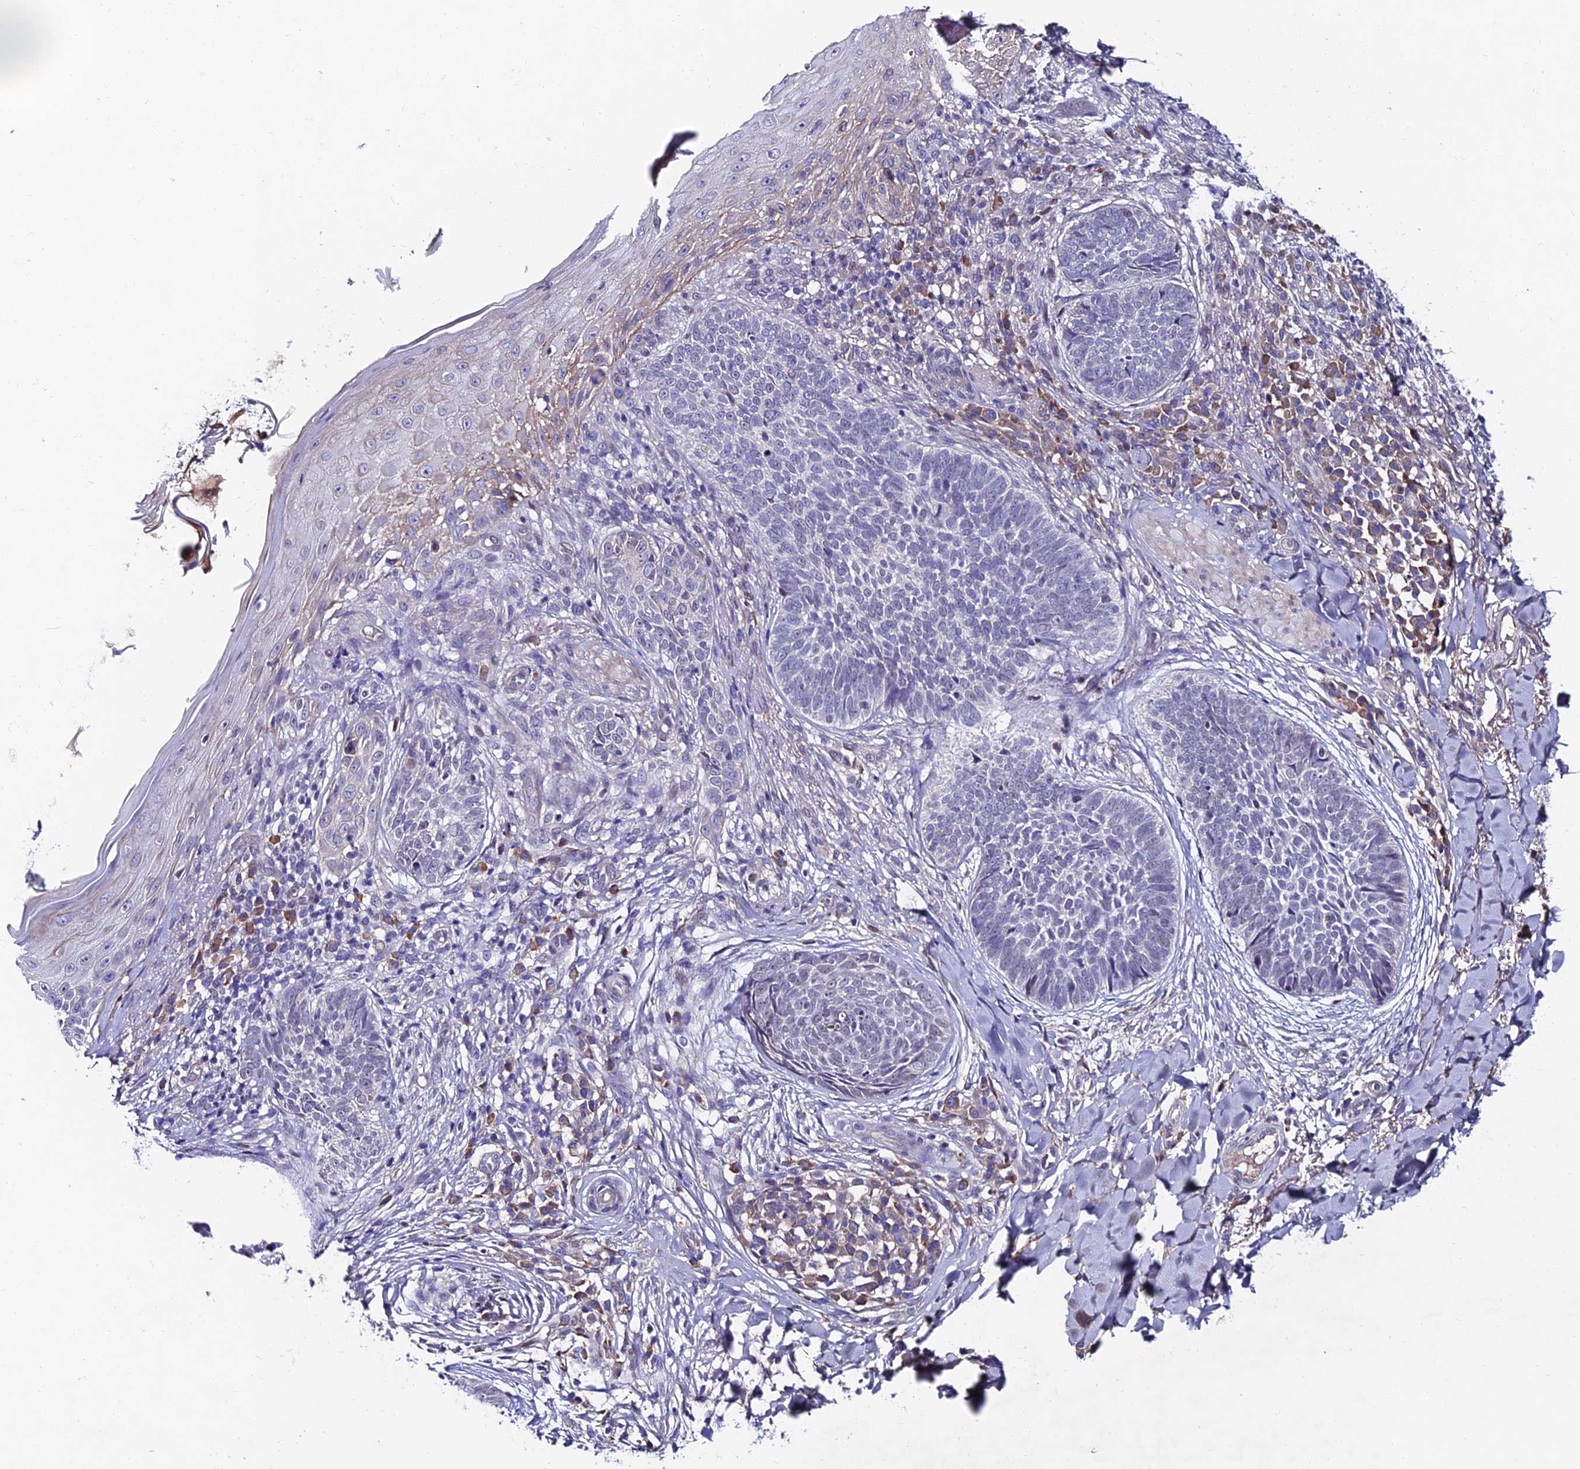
{"staining": {"intensity": "negative", "quantity": "none", "location": "none"}, "tissue": "skin cancer", "cell_type": "Tumor cells", "image_type": "cancer", "snomed": [{"axis": "morphology", "description": "Basal cell carcinoma"}, {"axis": "topography", "description": "Skin"}], "caption": "There is no significant positivity in tumor cells of skin cancer.", "gene": "TRIM24", "patient": {"sex": "female", "age": 61}}